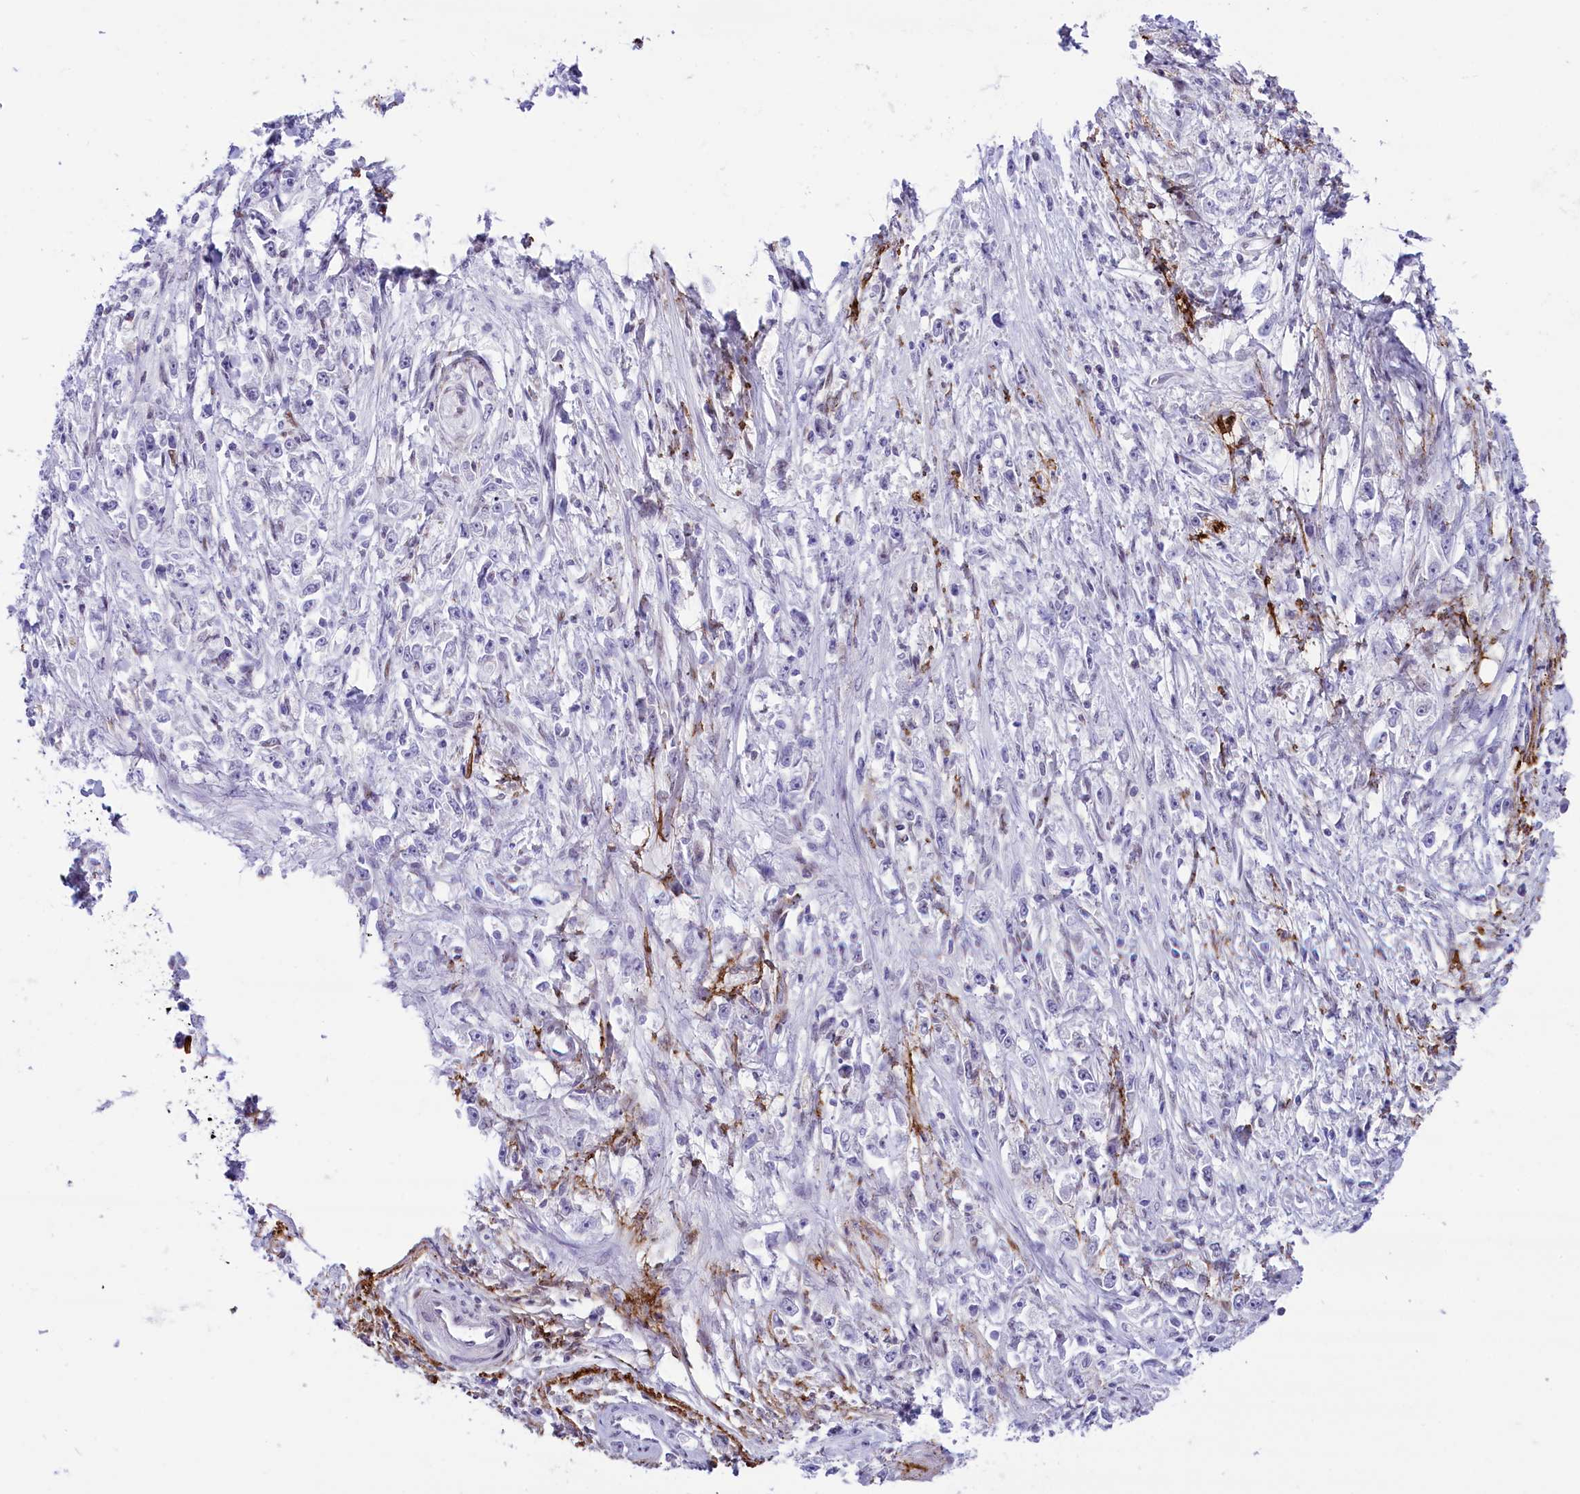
{"staining": {"intensity": "negative", "quantity": "none", "location": "none"}, "tissue": "stomach cancer", "cell_type": "Tumor cells", "image_type": "cancer", "snomed": [{"axis": "morphology", "description": "Adenocarcinoma, NOS"}, {"axis": "topography", "description": "Stomach"}], "caption": "Immunohistochemical staining of adenocarcinoma (stomach) reveals no significant positivity in tumor cells.", "gene": "RPS6KB1", "patient": {"sex": "female", "age": 59}}